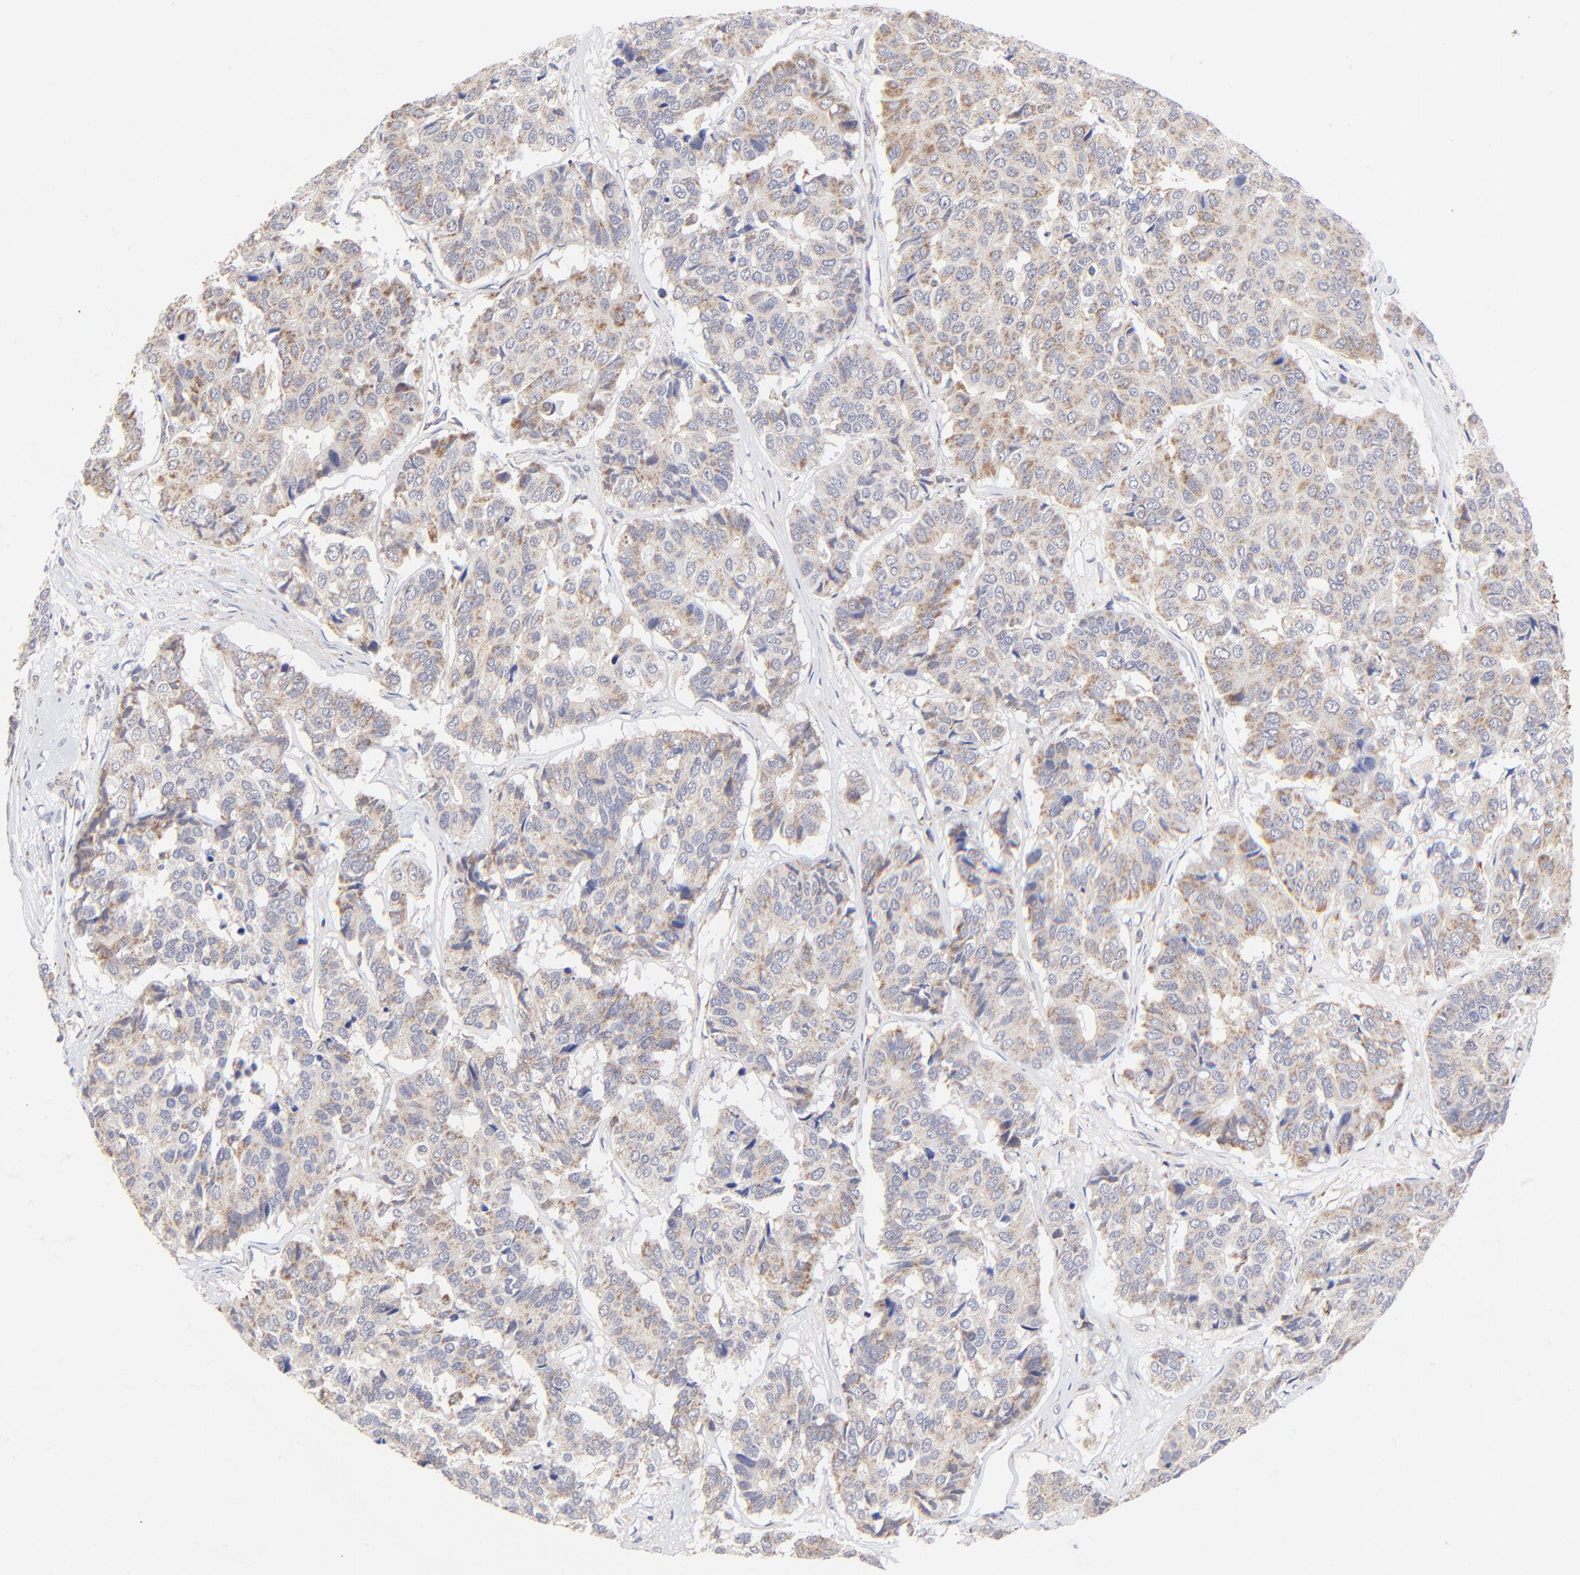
{"staining": {"intensity": "moderate", "quantity": ">75%", "location": "cytoplasmic/membranous"}, "tissue": "pancreatic cancer", "cell_type": "Tumor cells", "image_type": "cancer", "snomed": [{"axis": "morphology", "description": "Adenocarcinoma, NOS"}, {"axis": "topography", "description": "Pancreas"}], "caption": "Pancreatic cancer tissue shows moderate cytoplasmic/membranous positivity in about >75% of tumor cells, visualized by immunohistochemistry. The staining was performed using DAB (3,3'-diaminobenzidine) to visualize the protein expression in brown, while the nuclei were stained in blue with hematoxylin (Magnification: 20x).", "gene": "FBXL12", "patient": {"sex": "male", "age": 50}}